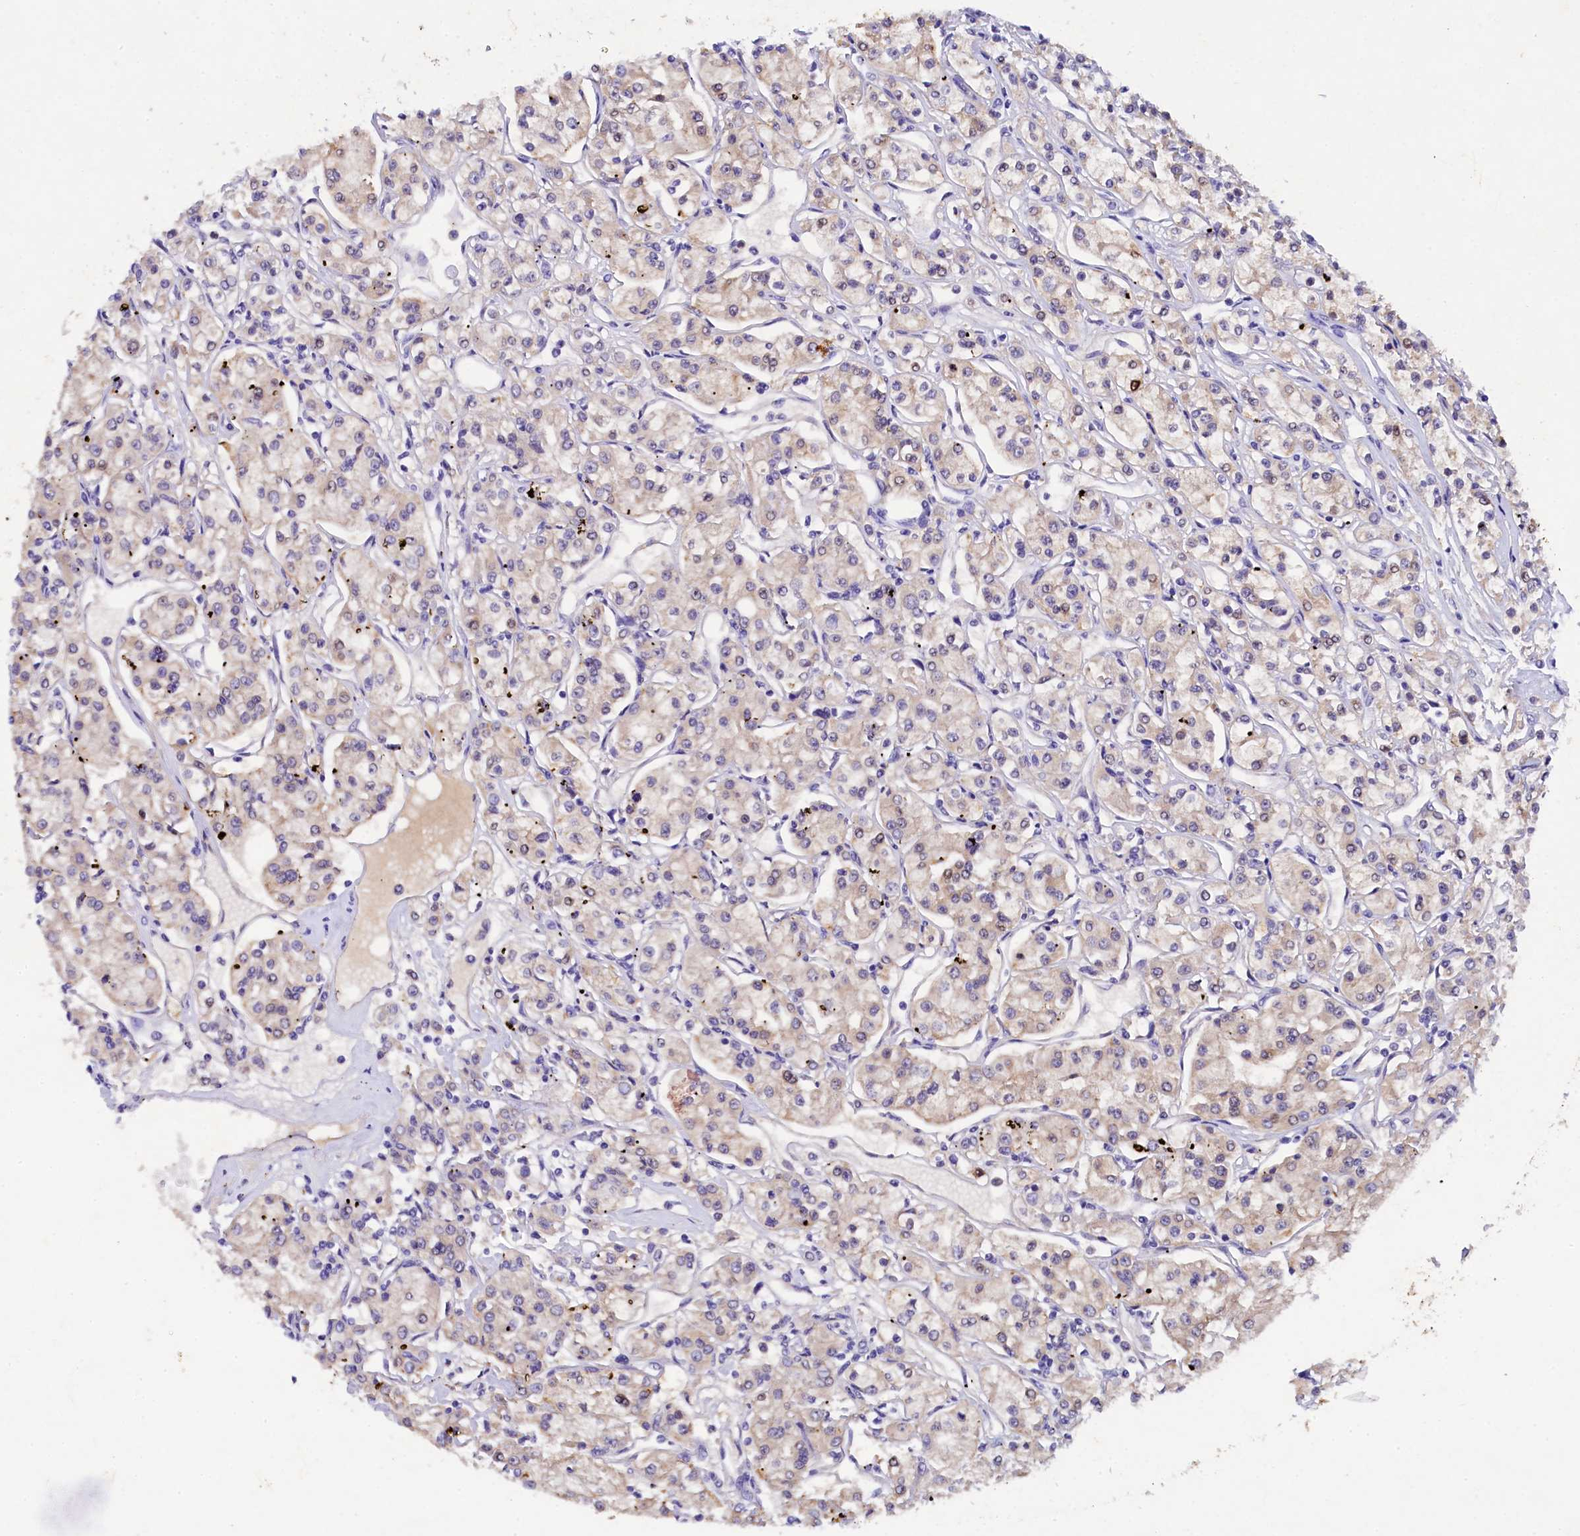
{"staining": {"intensity": "weak", "quantity": "<25%", "location": "cytoplasmic/membranous"}, "tissue": "renal cancer", "cell_type": "Tumor cells", "image_type": "cancer", "snomed": [{"axis": "morphology", "description": "Adenocarcinoma, NOS"}, {"axis": "topography", "description": "Kidney"}], "caption": "Immunohistochemistry micrograph of human renal cancer stained for a protein (brown), which reveals no expression in tumor cells. Brightfield microscopy of IHC stained with DAB (3,3'-diaminobenzidine) (brown) and hematoxylin (blue), captured at high magnification.", "gene": "TGDS", "patient": {"sex": "female", "age": 59}}